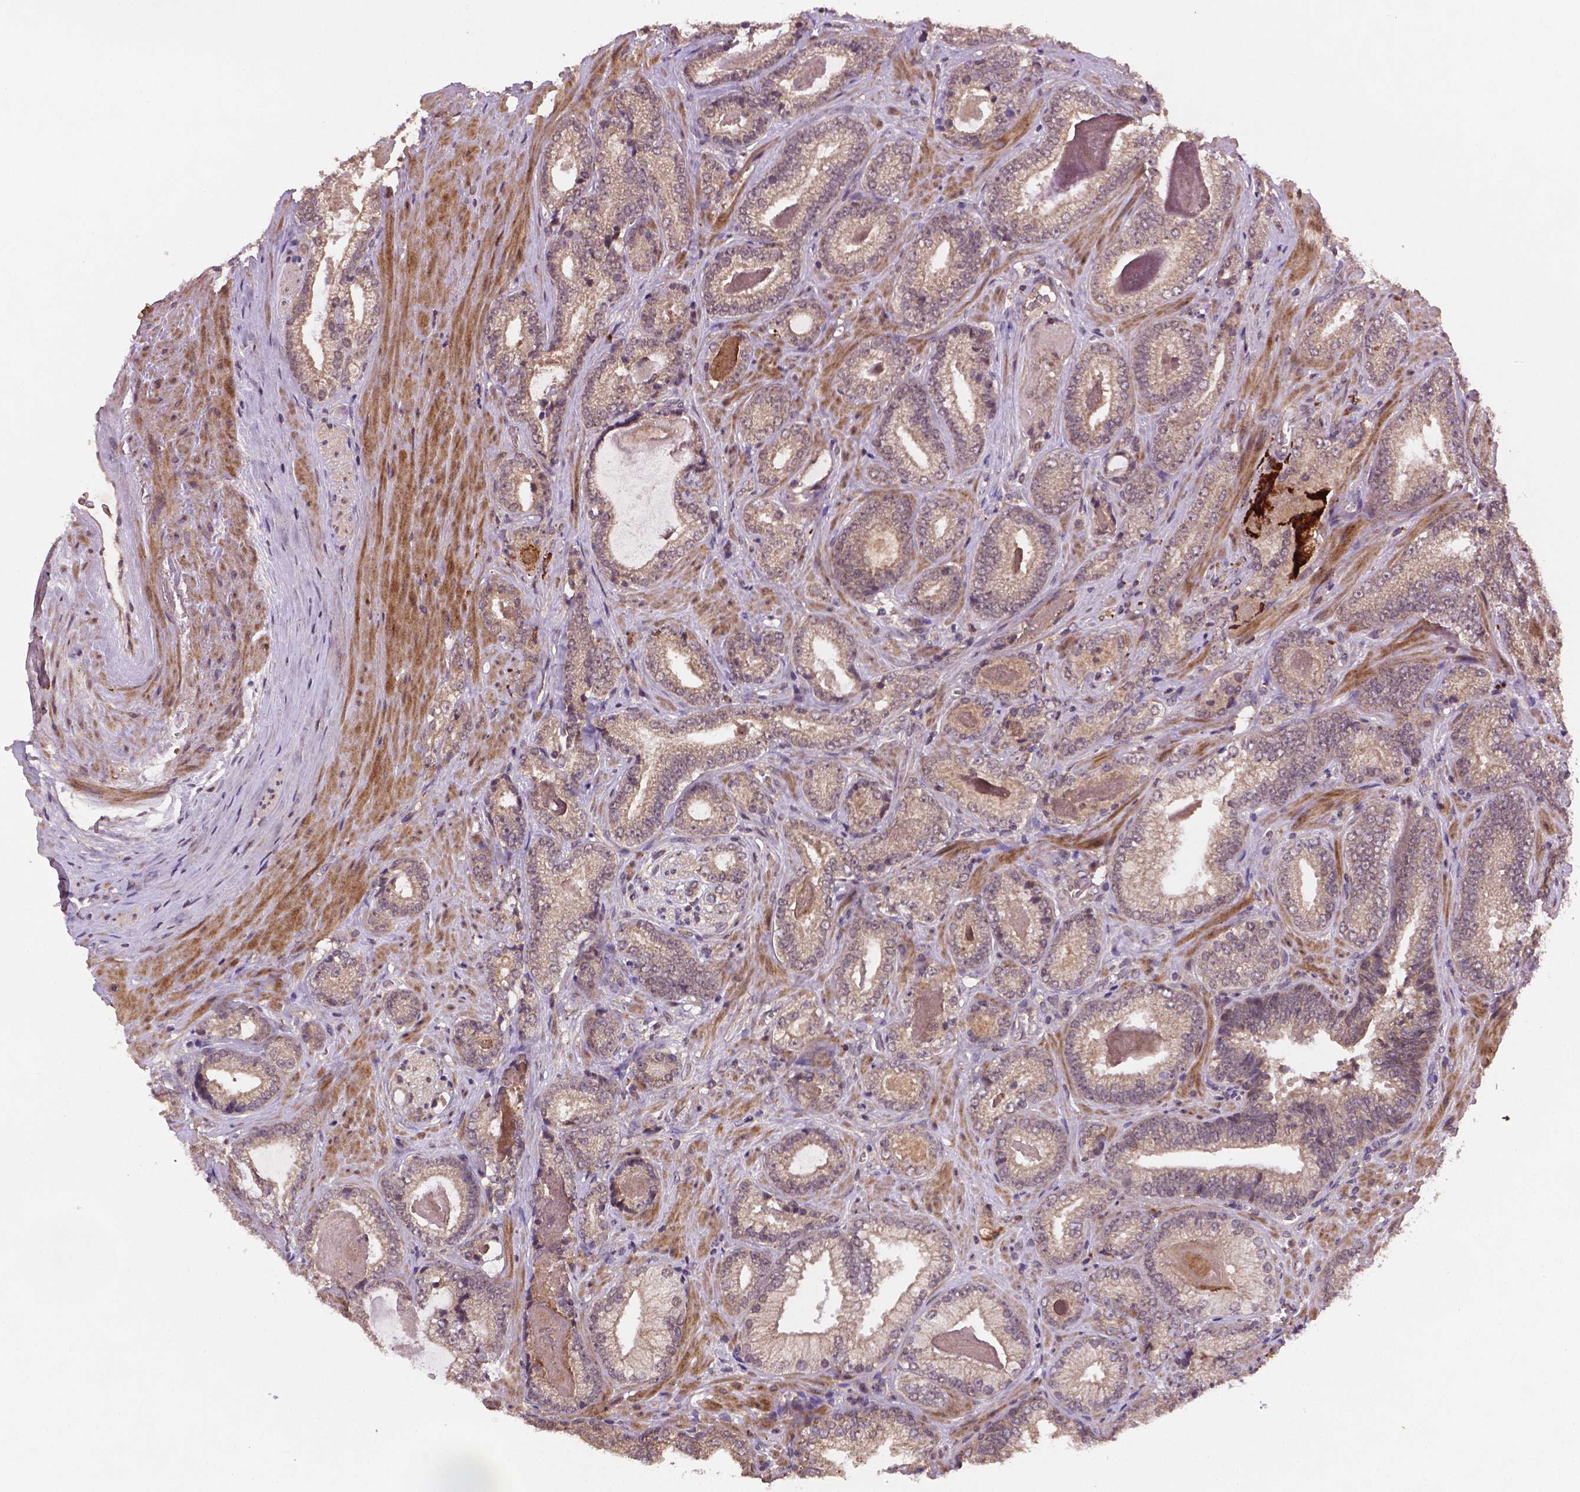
{"staining": {"intensity": "weak", "quantity": ">75%", "location": "cytoplasmic/membranous"}, "tissue": "prostate cancer", "cell_type": "Tumor cells", "image_type": "cancer", "snomed": [{"axis": "morphology", "description": "Adenocarcinoma, Low grade"}, {"axis": "topography", "description": "Prostate"}], "caption": "Human prostate cancer (low-grade adenocarcinoma) stained with a protein marker demonstrates weak staining in tumor cells.", "gene": "NIPAL2", "patient": {"sex": "male", "age": 61}}